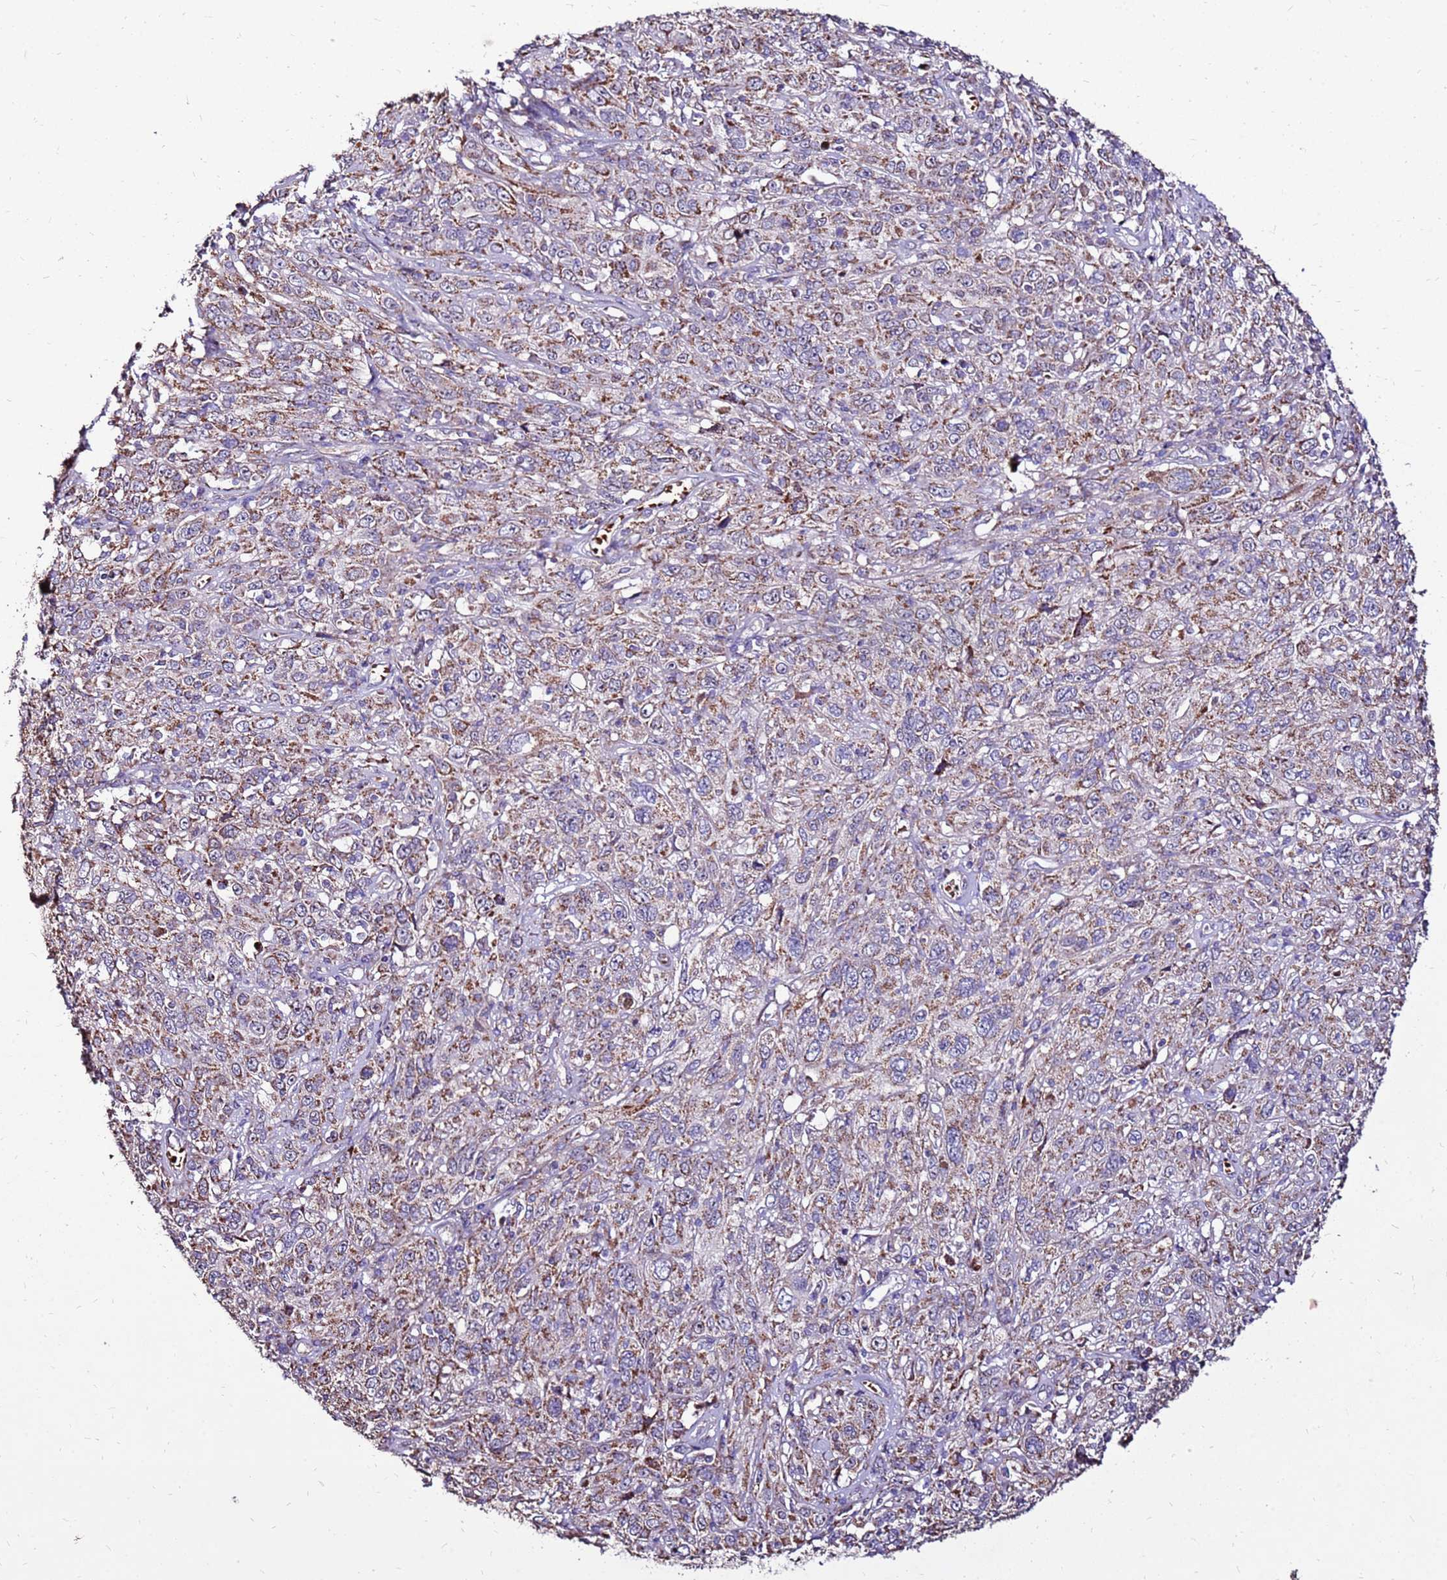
{"staining": {"intensity": "moderate", "quantity": "25%-75%", "location": "cytoplasmic/membranous"}, "tissue": "cervical cancer", "cell_type": "Tumor cells", "image_type": "cancer", "snomed": [{"axis": "morphology", "description": "Squamous cell carcinoma, NOS"}, {"axis": "topography", "description": "Cervix"}], "caption": "This image demonstrates cervical cancer stained with immunohistochemistry (IHC) to label a protein in brown. The cytoplasmic/membranous of tumor cells show moderate positivity for the protein. Nuclei are counter-stained blue.", "gene": "SPSB3", "patient": {"sex": "female", "age": 46}}